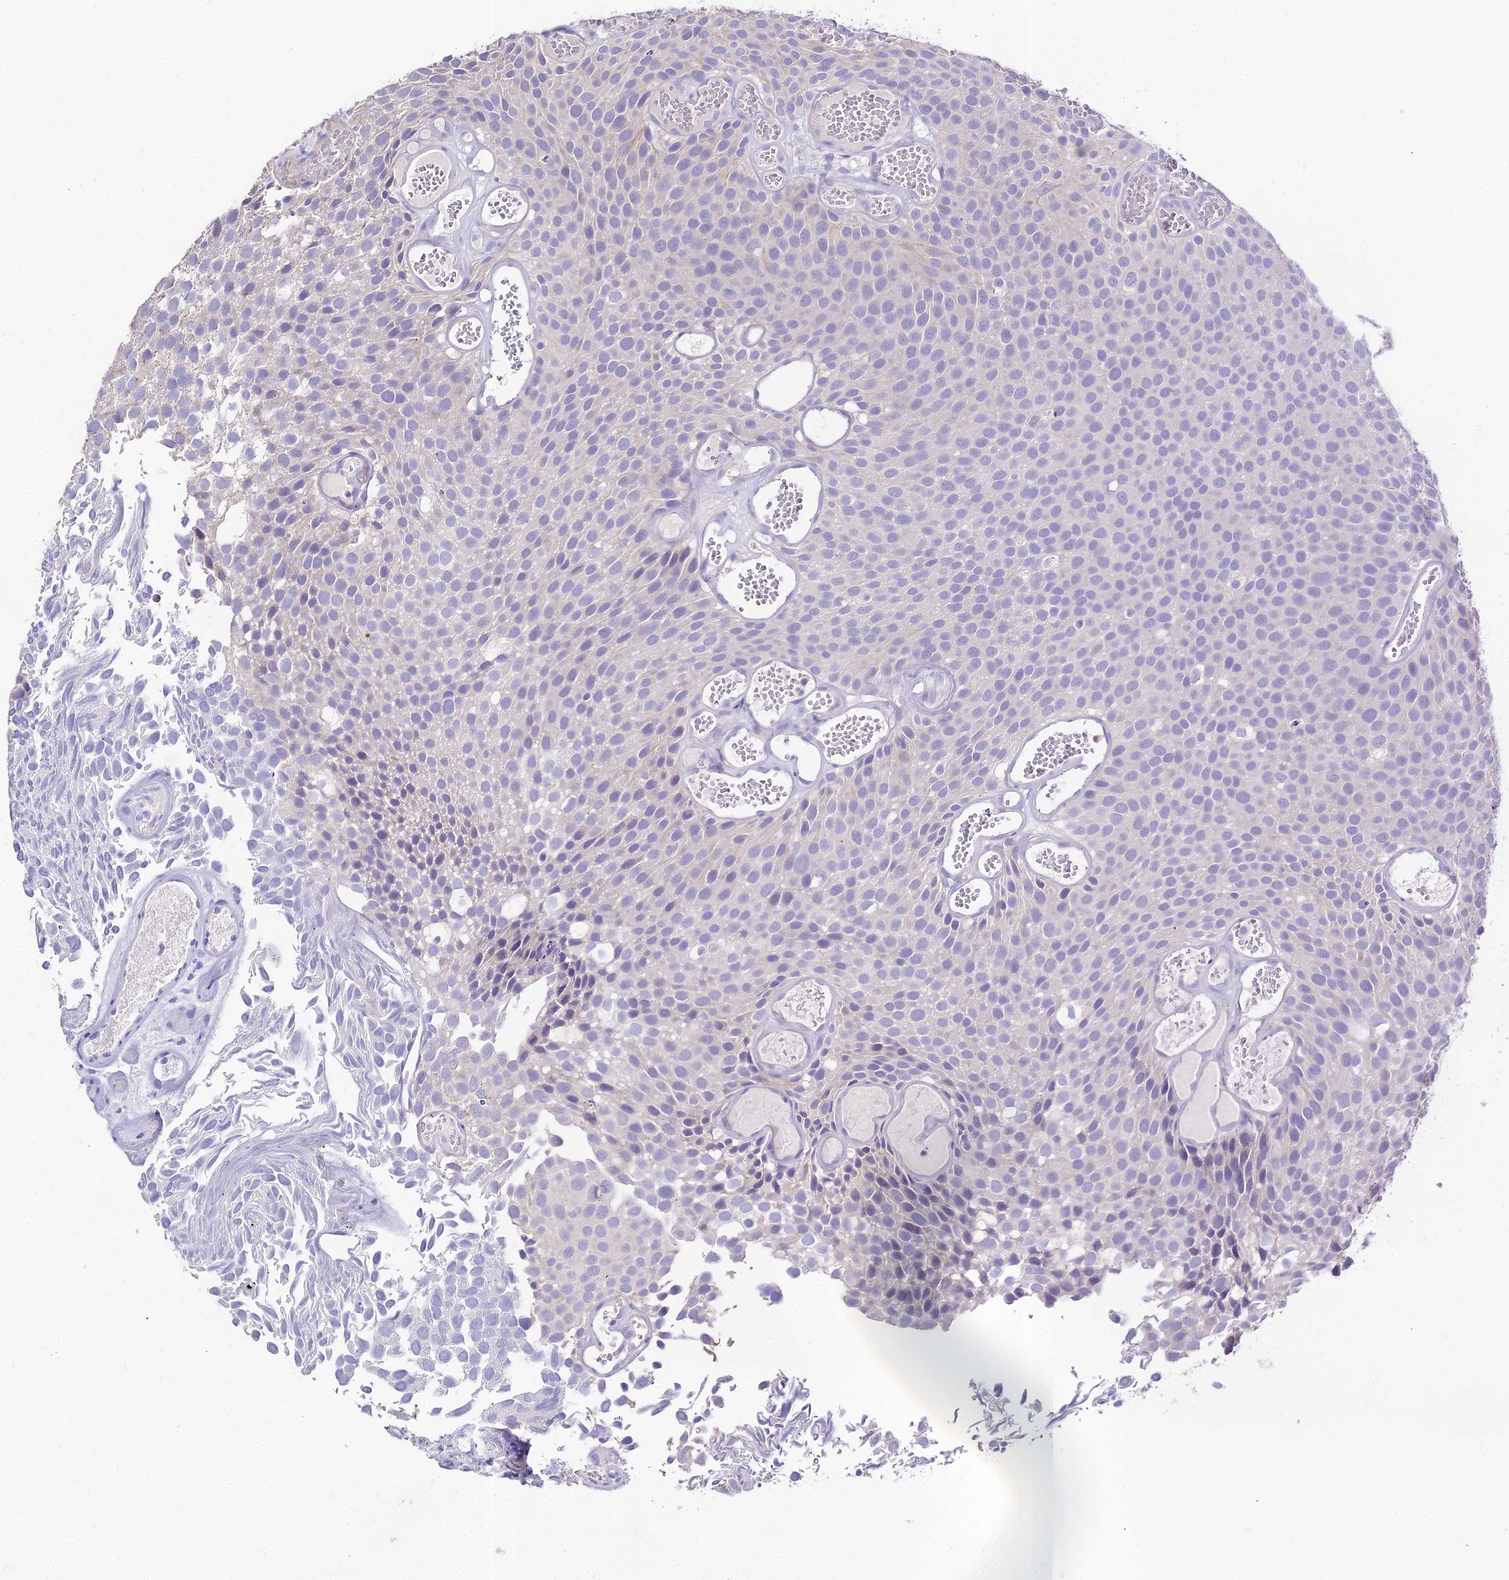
{"staining": {"intensity": "negative", "quantity": "none", "location": "none"}, "tissue": "urothelial cancer", "cell_type": "Tumor cells", "image_type": "cancer", "snomed": [{"axis": "morphology", "description": "Urothelial carcinoma, Low grade"}, {"axis": "topography", "description": "Urinary bladder"}], "caption": "Immunohistochemistry micrograph of neoplastic tissue: human urothelial cancer stained with DAB exhibits no significant protein positivity in tumor cells. (DAB immunohistochemistry, high magnification).", "gene": "GLYAT", "patient": {"sex": "male", "age": 89}}